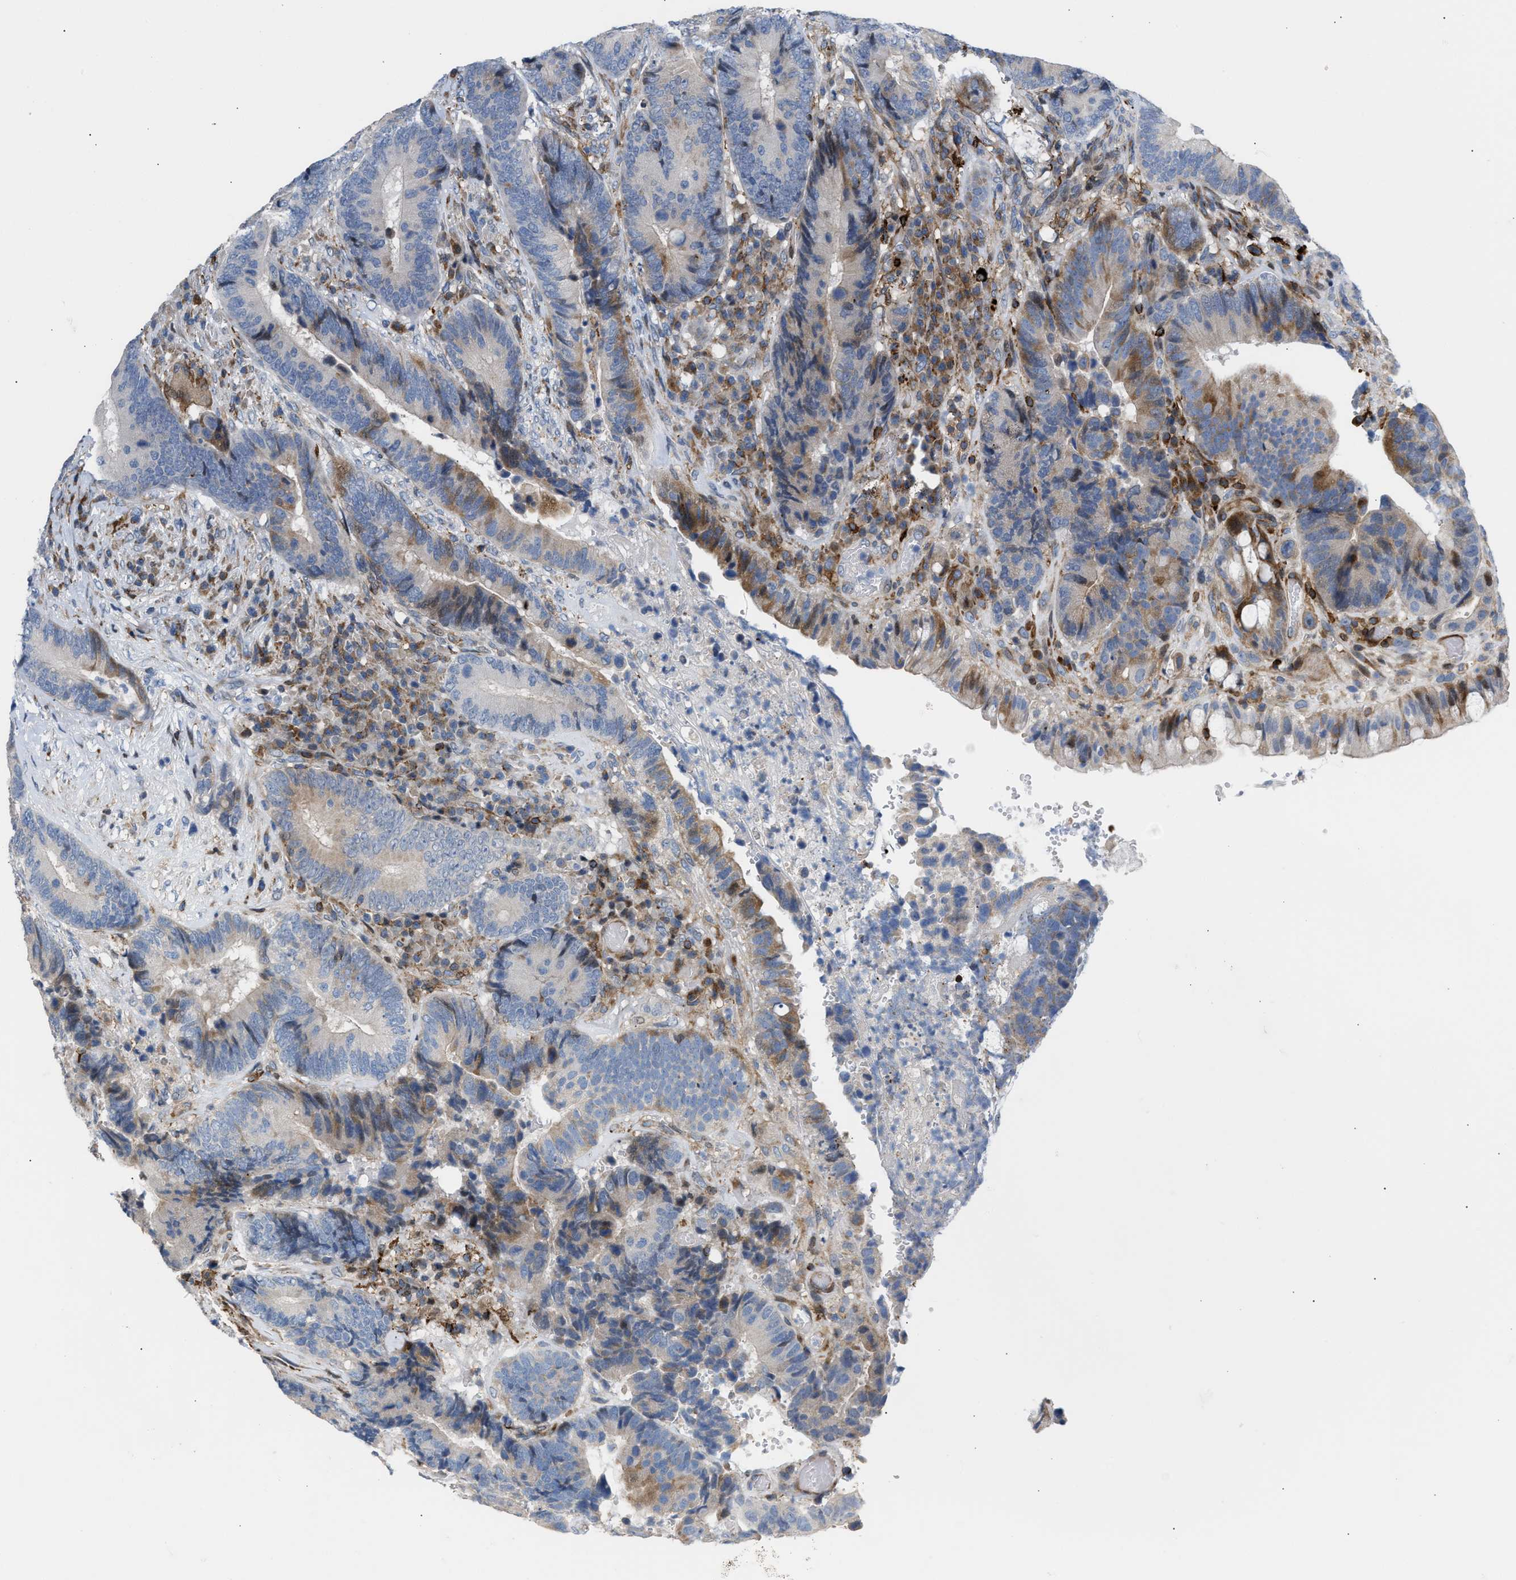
{"staining": {"intensity": "moderate", "quantity": "<25%", "location": "cytoplasmic/membranous"}, "tissue": "colorectal cancer", "cell_type": "Tumor cells", "image_type": "cancer", "snomed": [{"axis": "morphology", "description": "Adenocarcinoma, NOS"}, {"axis": "topography", "description": "Rectum"}], "caption": "Tumor cells exhibit low levels of moderate cytoplasmic/membranous expression in about <25% of cells in human adenocarcinoma (colorectal). (IHC, brightfield microscopy, high magnification).", "gene": "ATP9A", "patient": {"sex": "female", "age": 89}}